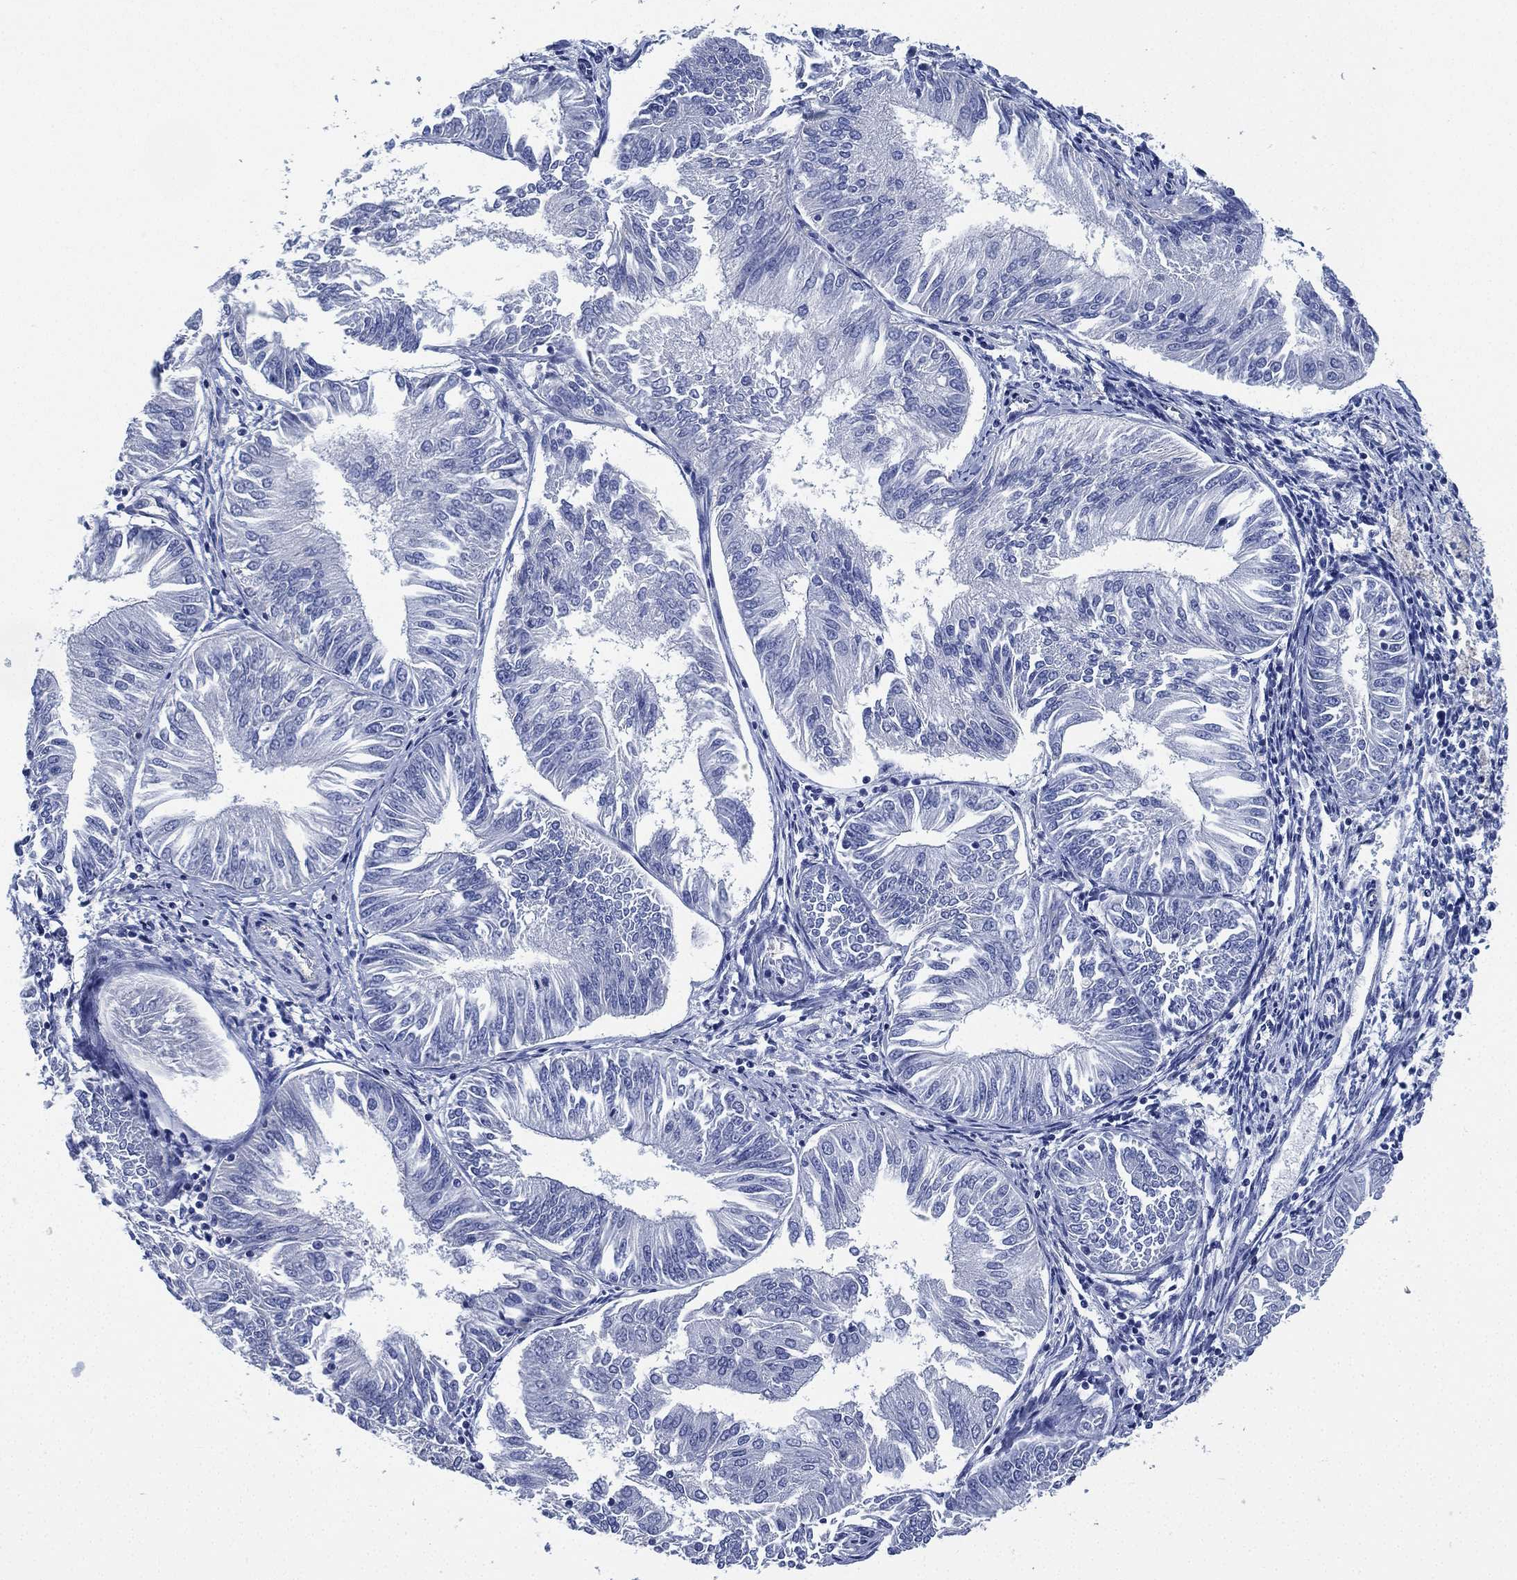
{"staining": {"intensity": "negative", "quantity": "none", "location": "none"}, "tissue": "endometrial cancer", "cell_type": "Tumor cells", "image_type": "cancer", "snomed": [{"axis": "morphology", "description": "Adenocarcinoma, NOS"}, {"axis": "topography", "description": "Endometrium"}], "caption": "Immunohistochemistry (IHC) micrograph of neoplastic tissue: endometrial cancer (adenocarcinoma) stained with DAB displays no significant protein expression in tumor cells. The staining was performed using DAB (3,3'-diaminobenzidine) to visualize the protein expression in brown, while the nuclei were stained in blue with hematoxylin (Magnification: 20x).", "gene": "CCDC70", "patient": {"sex": "female", "age": 58}}